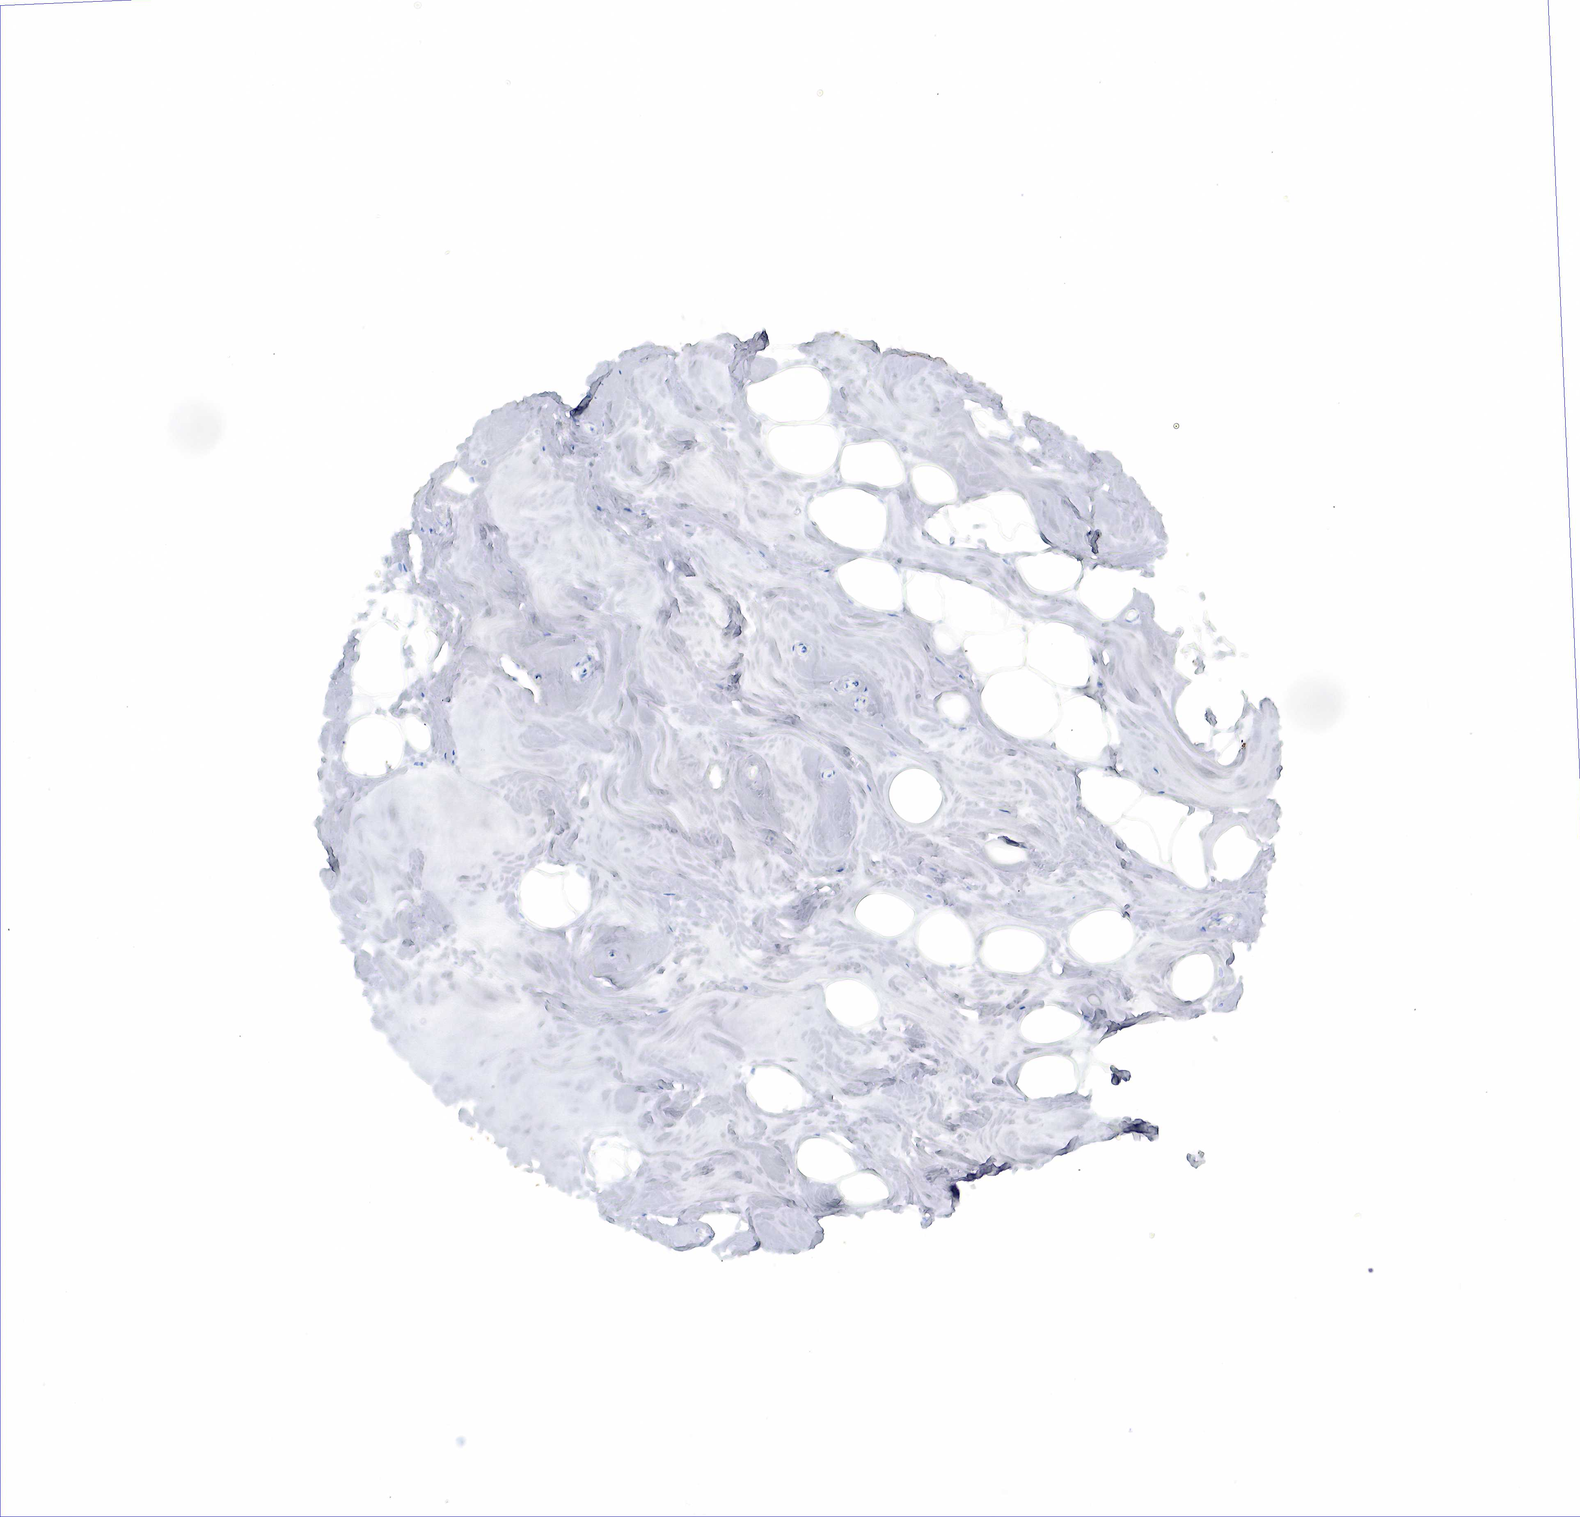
{"staining": {"intensity": "negative", "quantity": "none", "location": "none"}, "tissue": "adipose tissue", "cell_type": "Adipocytes", "image_type": "normal", "snomed": [{"axis": "morphology", "description": "Normal tissue, NOS"}, {"axis": "topography", "description": "Breast"}], "caption": "DAB (3,3'-diaminobenzidine) immunohistochemical staining of benign adipose tissue exhibits no significant staining in adipocytes.", "gene": "KRT19", "patient": {"sex": "female", "age": 44}}